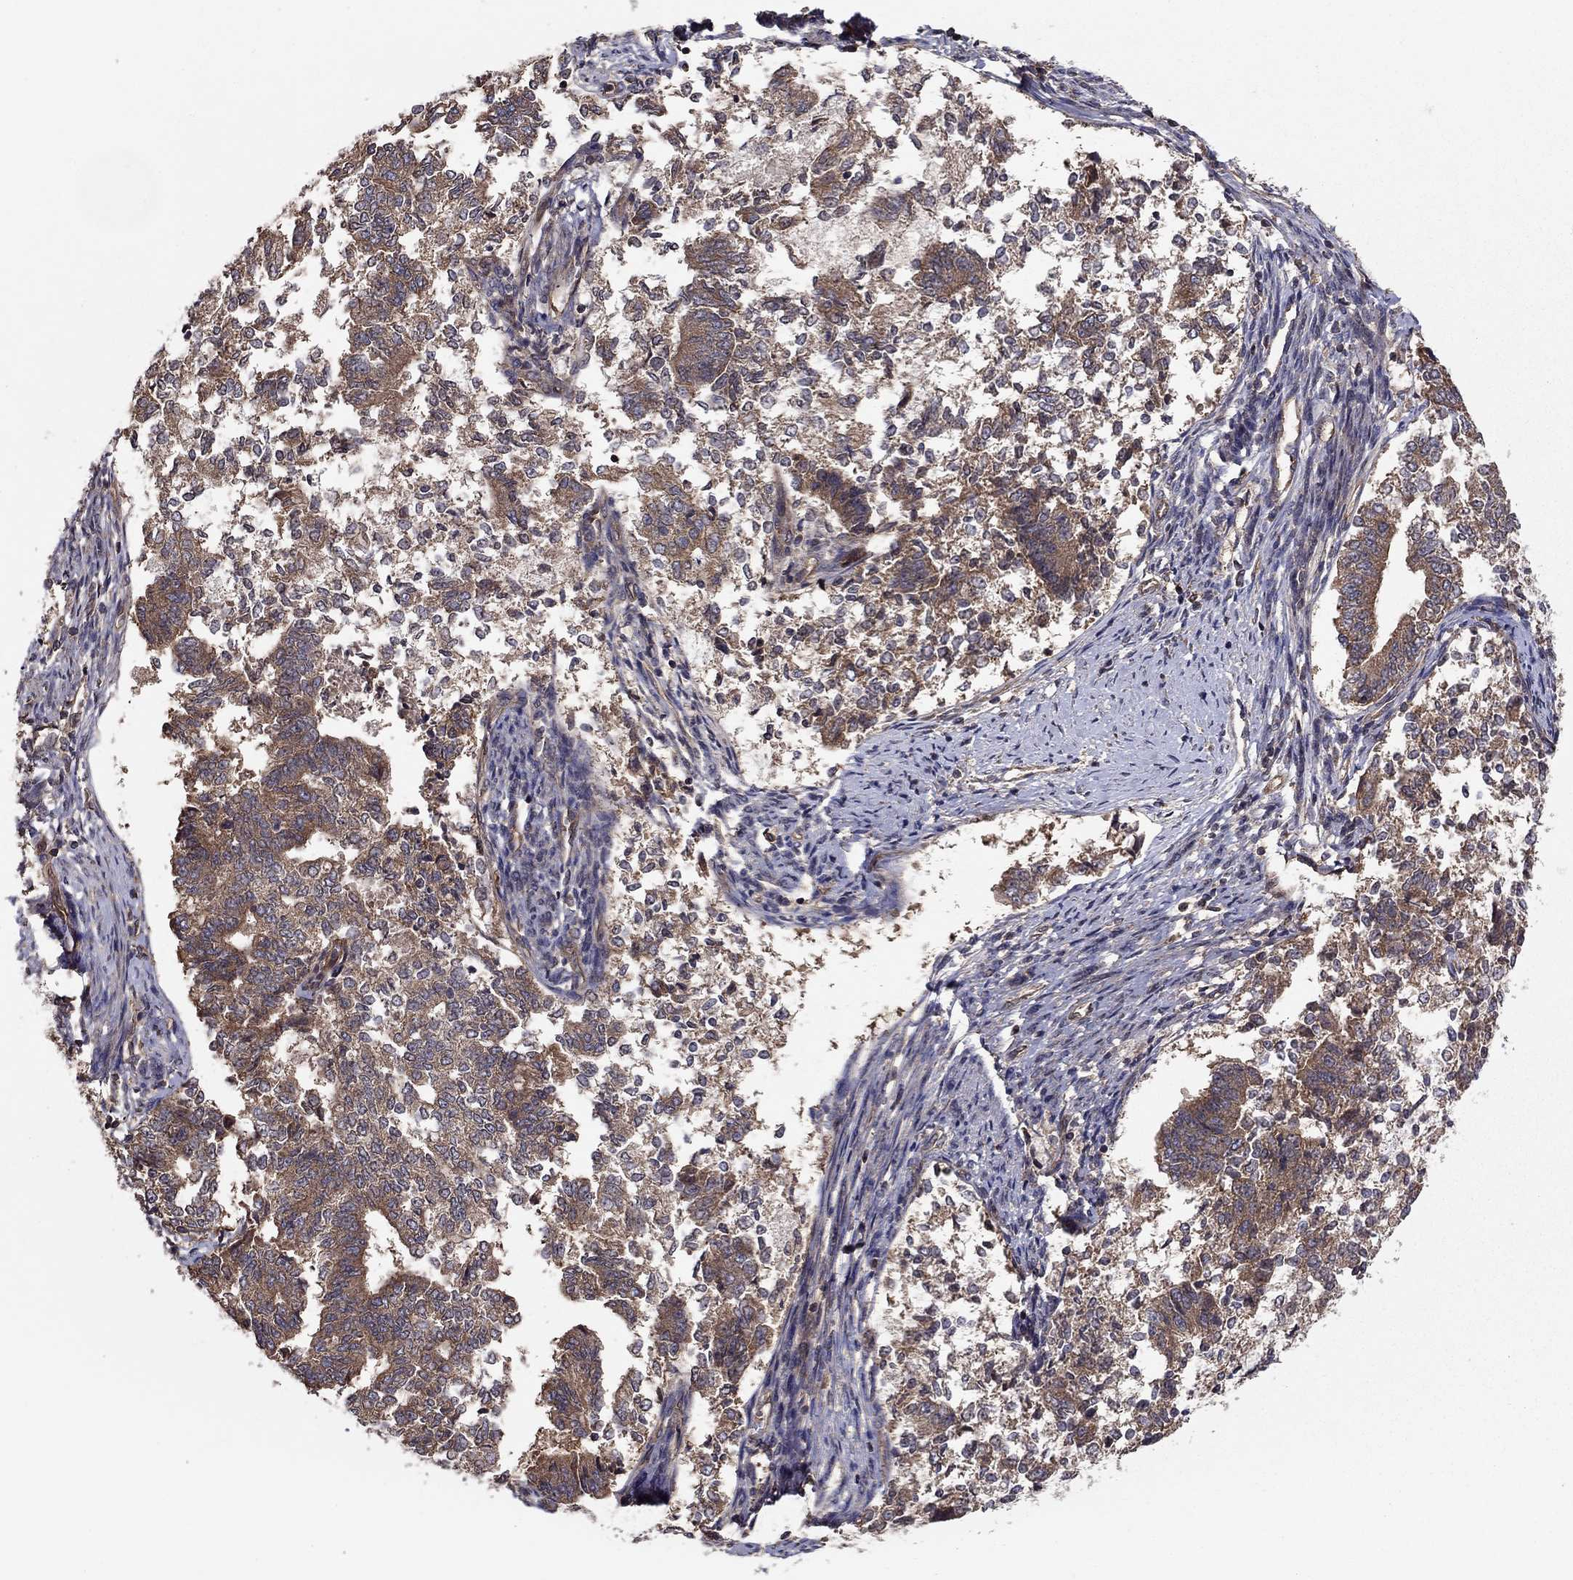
{"staining": {"intensity": "strong", "quantity": "<25%", "location": "cytoplasmic/membranous"}, "tissue": "endometrial cancer", "cell_type": "Tumor cells", "image_type": "cancer", "snomed": [{"axis": "morphology", "description": "Adenocarcinoma, NOS"}, {"axis": "topography", "description": "Endometrium"}], "caption": "Immunohistochemical staining of endometrial adenocarcinoma shows strong cytoplasmic/membranous protein expression in about <25% of tumor cells.", "gene": "BMERB1", "patient": {"sex": "female", "age": 65}}